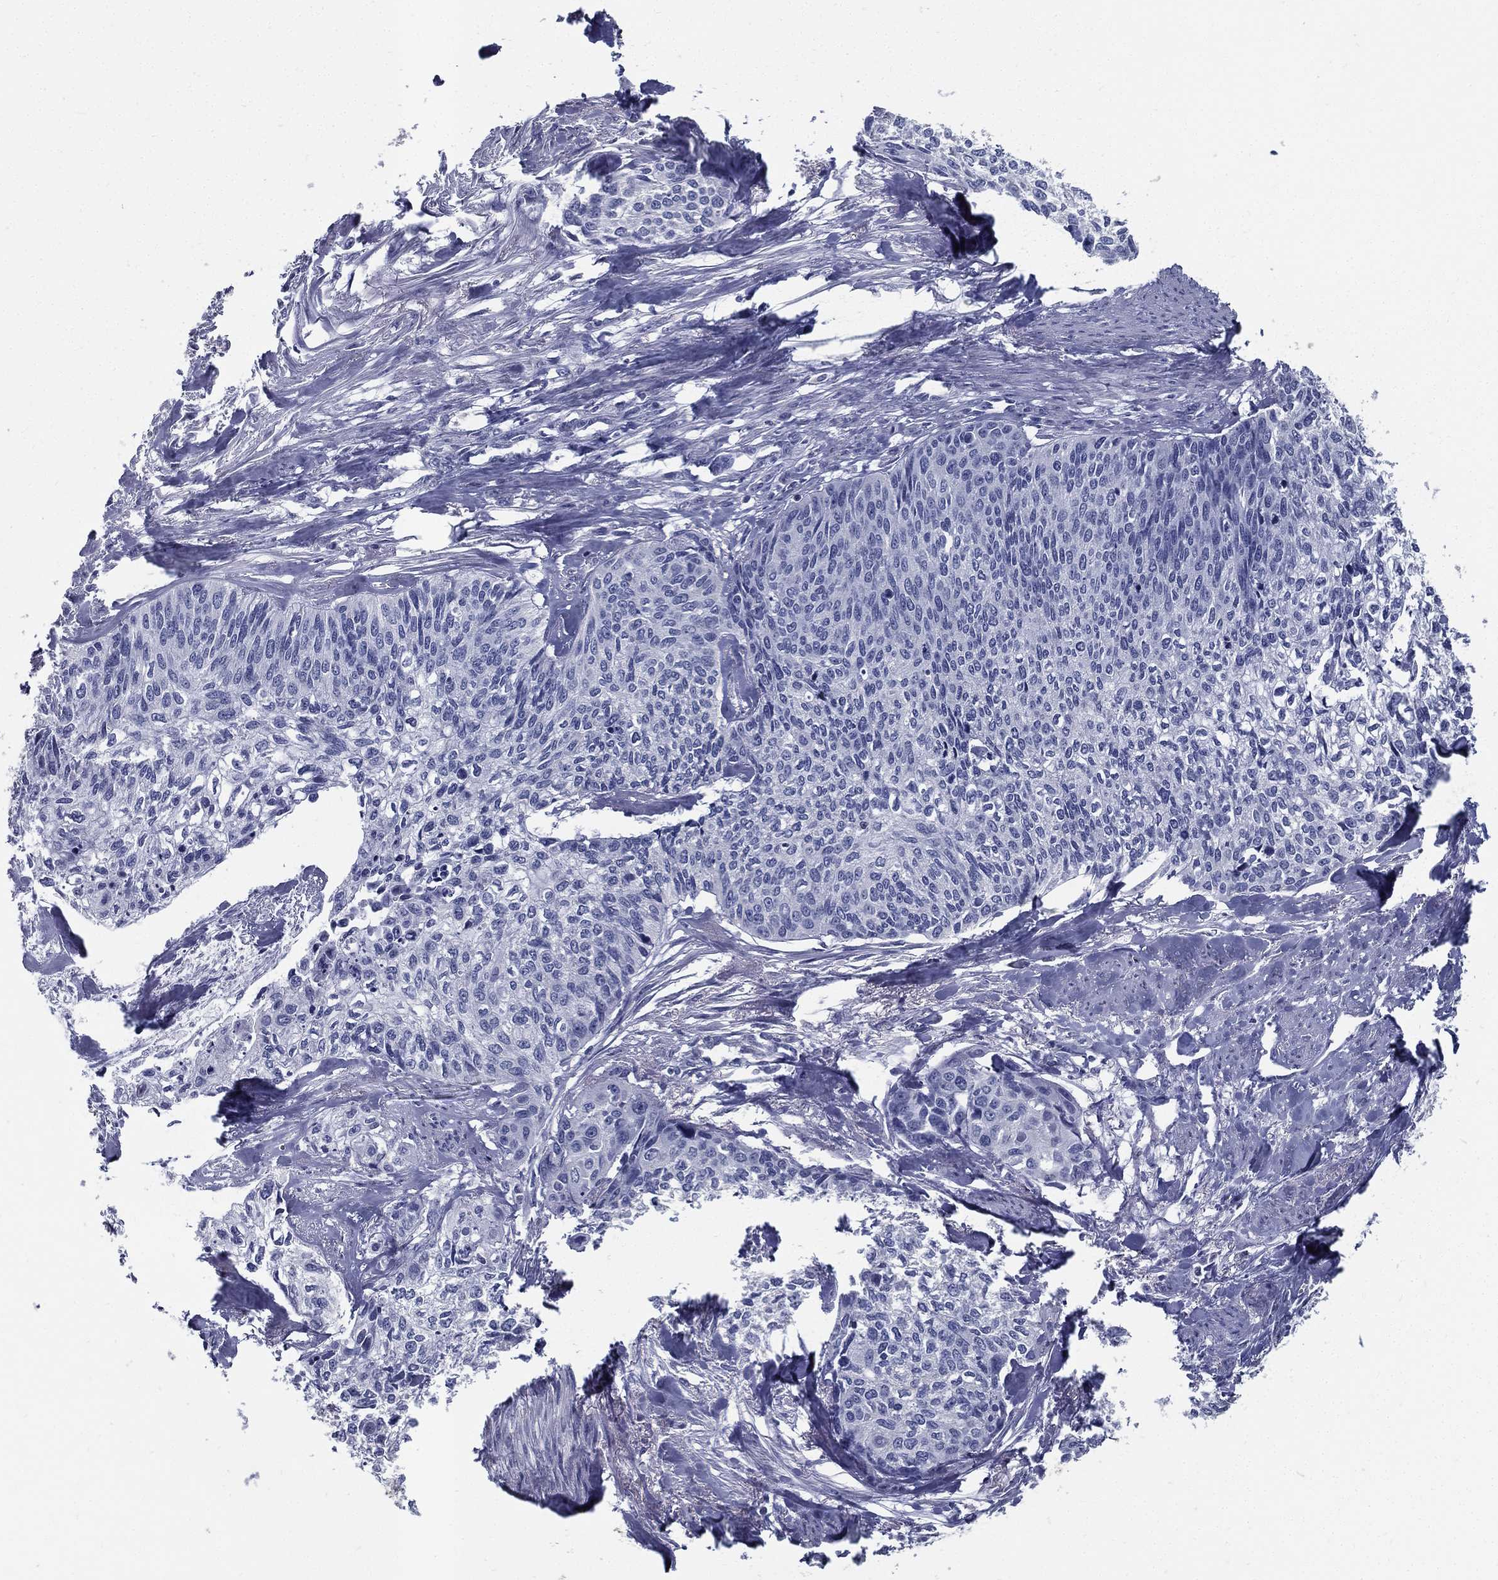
{"staining": {"intensity": "negative", "quantity": "none", "location": "none"}, "tissue": "cervical cancer", "cell_type": "Tumor cells", "image_type": "cancer", "snomed": [{"axis": "morphology", "description": "Squamous cell carcinoma, NOS"}, {"axis": "topography", "description": "Cervix"}], "caption": "Immunohistochemistry (IHC) of human squamous cell carcinoma (cervical) exhibits no expression in tumor cells.", "gene": "PYHIN1", "patient": {"sex": "female", "age": 58}}